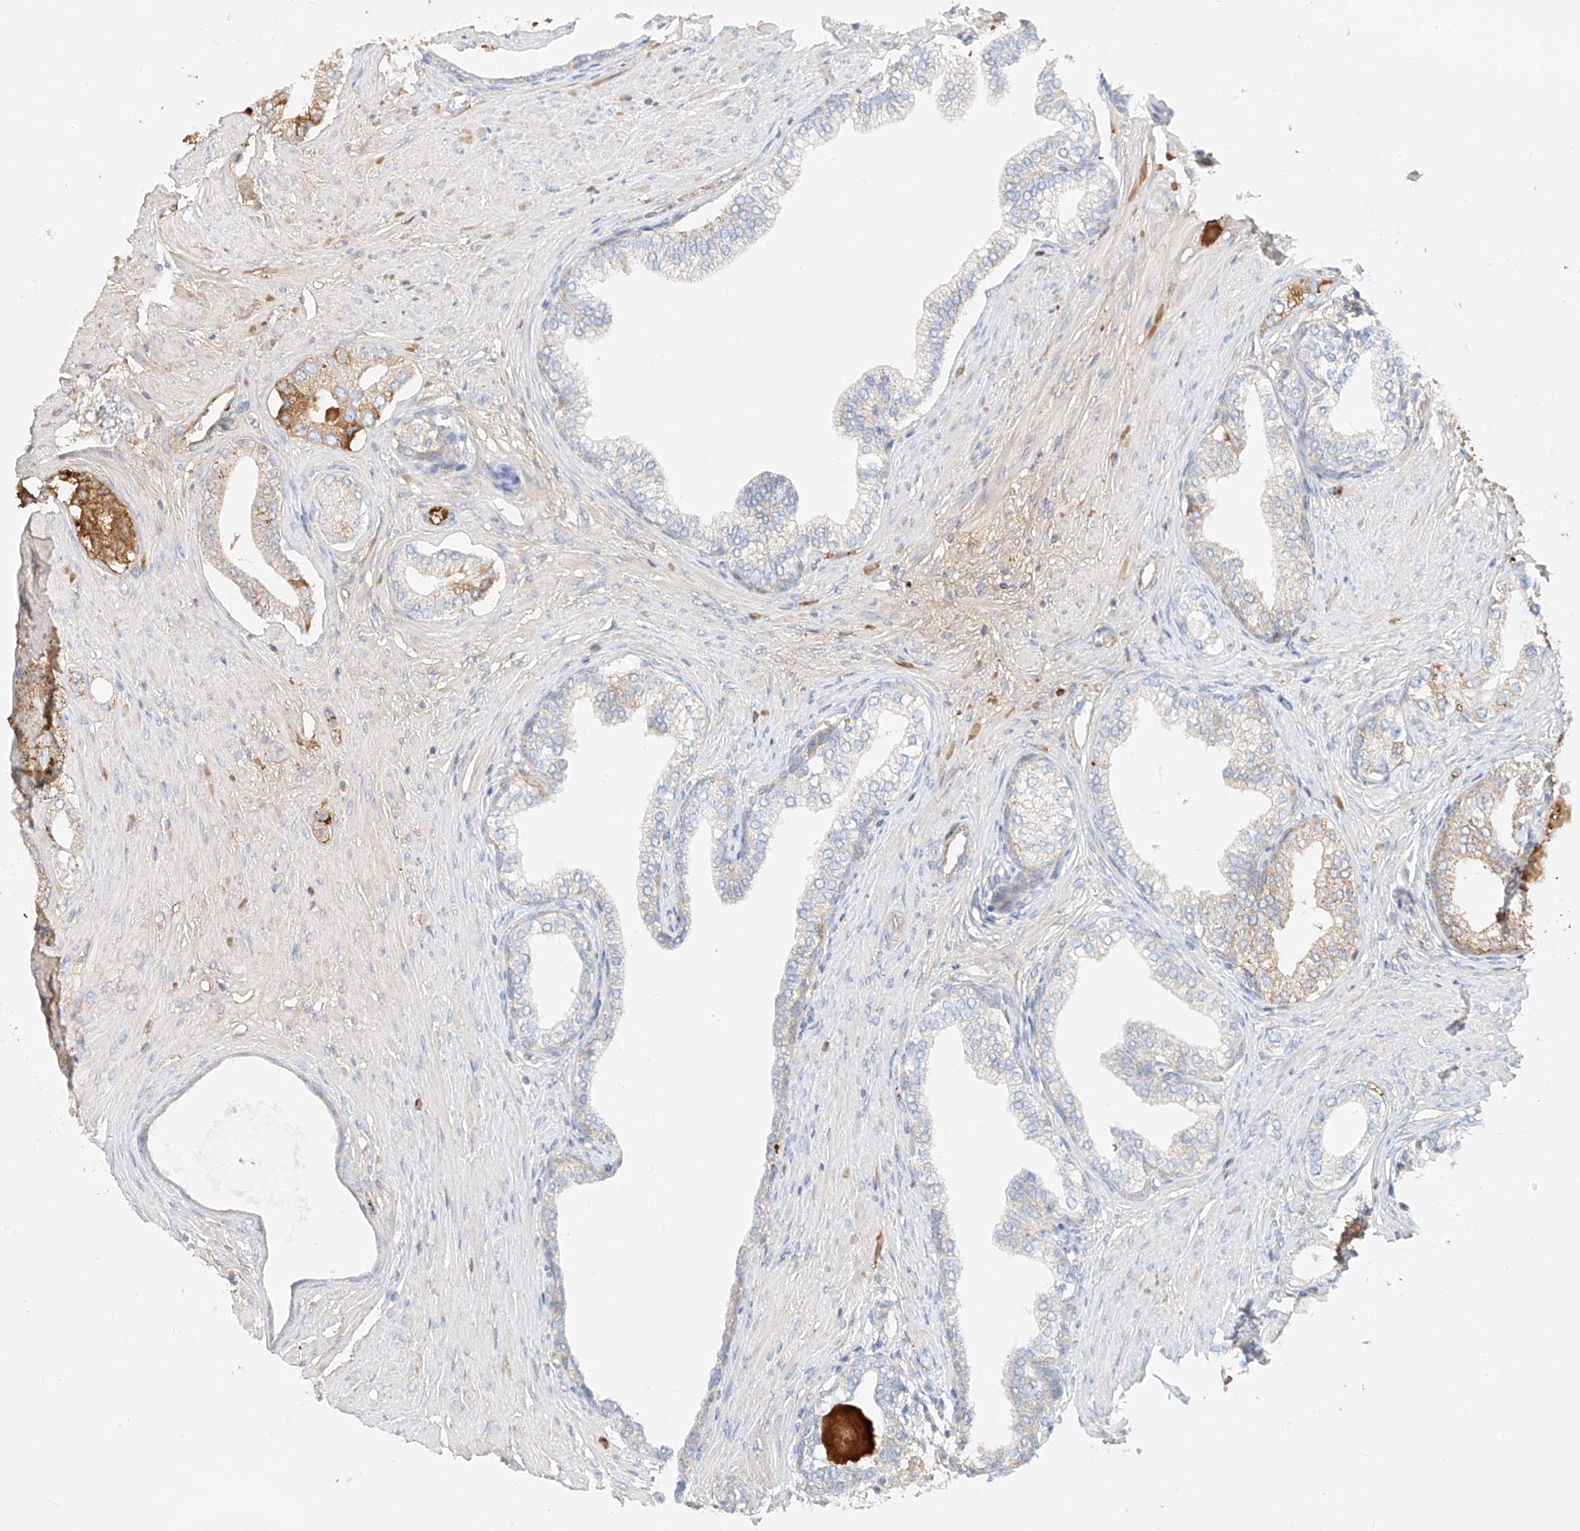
{"staining": {"intensity": "moderate", "quantity": "<25%", "location": "cytoplasmic/membranous"}, "tissue": "prostate cancer", "cell_type": "Tumor cells", "image_type": "cancer", "snomed": [{"axis": "morphology", "description": "Adenocarcinoma, High grade"}, {"axis": "topography", "description": "Prostate"}], "caption": "This image shows prostate cancer stained with IHC to label a protein in brown. The cytoplasmic/membranous of tumor cells show moderate positivity for the protein. Nuclei are counter-stained blue.", "gene": "OCSTAMP", "patient": {"sex": "male", "age": 63}}